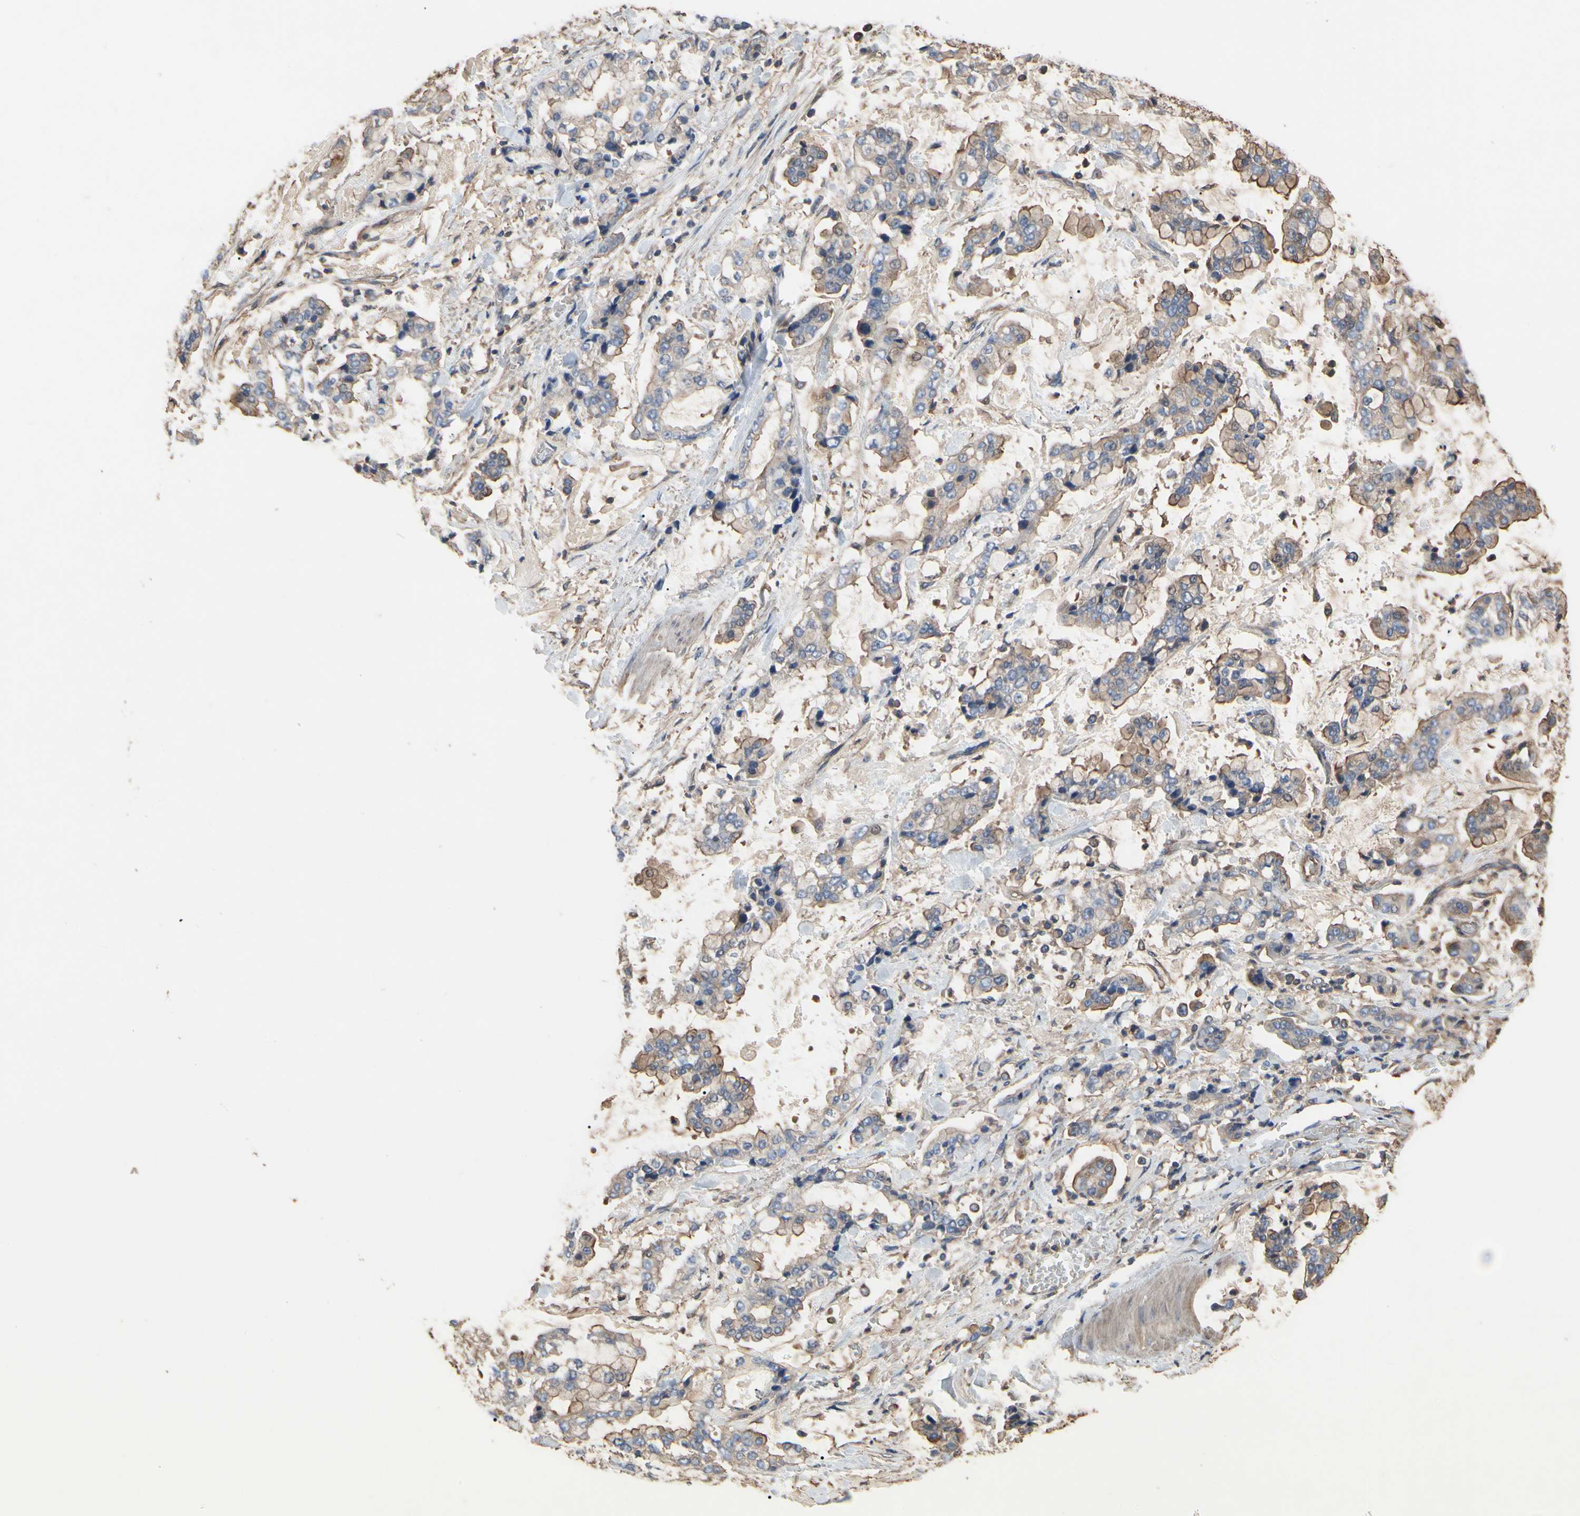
{"staining": {"intensity": "moderate", "quantity": "25%-75%", "location": "cytoplasmic/membranous"}, "tissue": "stomach cancer", "cell_type": "Tumor cells", "image_type": "cancer", "snomed": [{"axis": "morphology", "description": "Normal tissue, NOS"}, {"axis": "morphology", "description": "Adenocarcinoma, NOS"}, {"axis": "topography", "description": "Stomach, upper"}, {"axis": "topography", "description": "Stomach"}], "caption": "Tumor cells display moderate cytoplasmic/membranous positivity in about 25%-75% of cells in stomach cancer.", "gene": "PDZK1", "patient": {"sex": "male", "age": 76}}